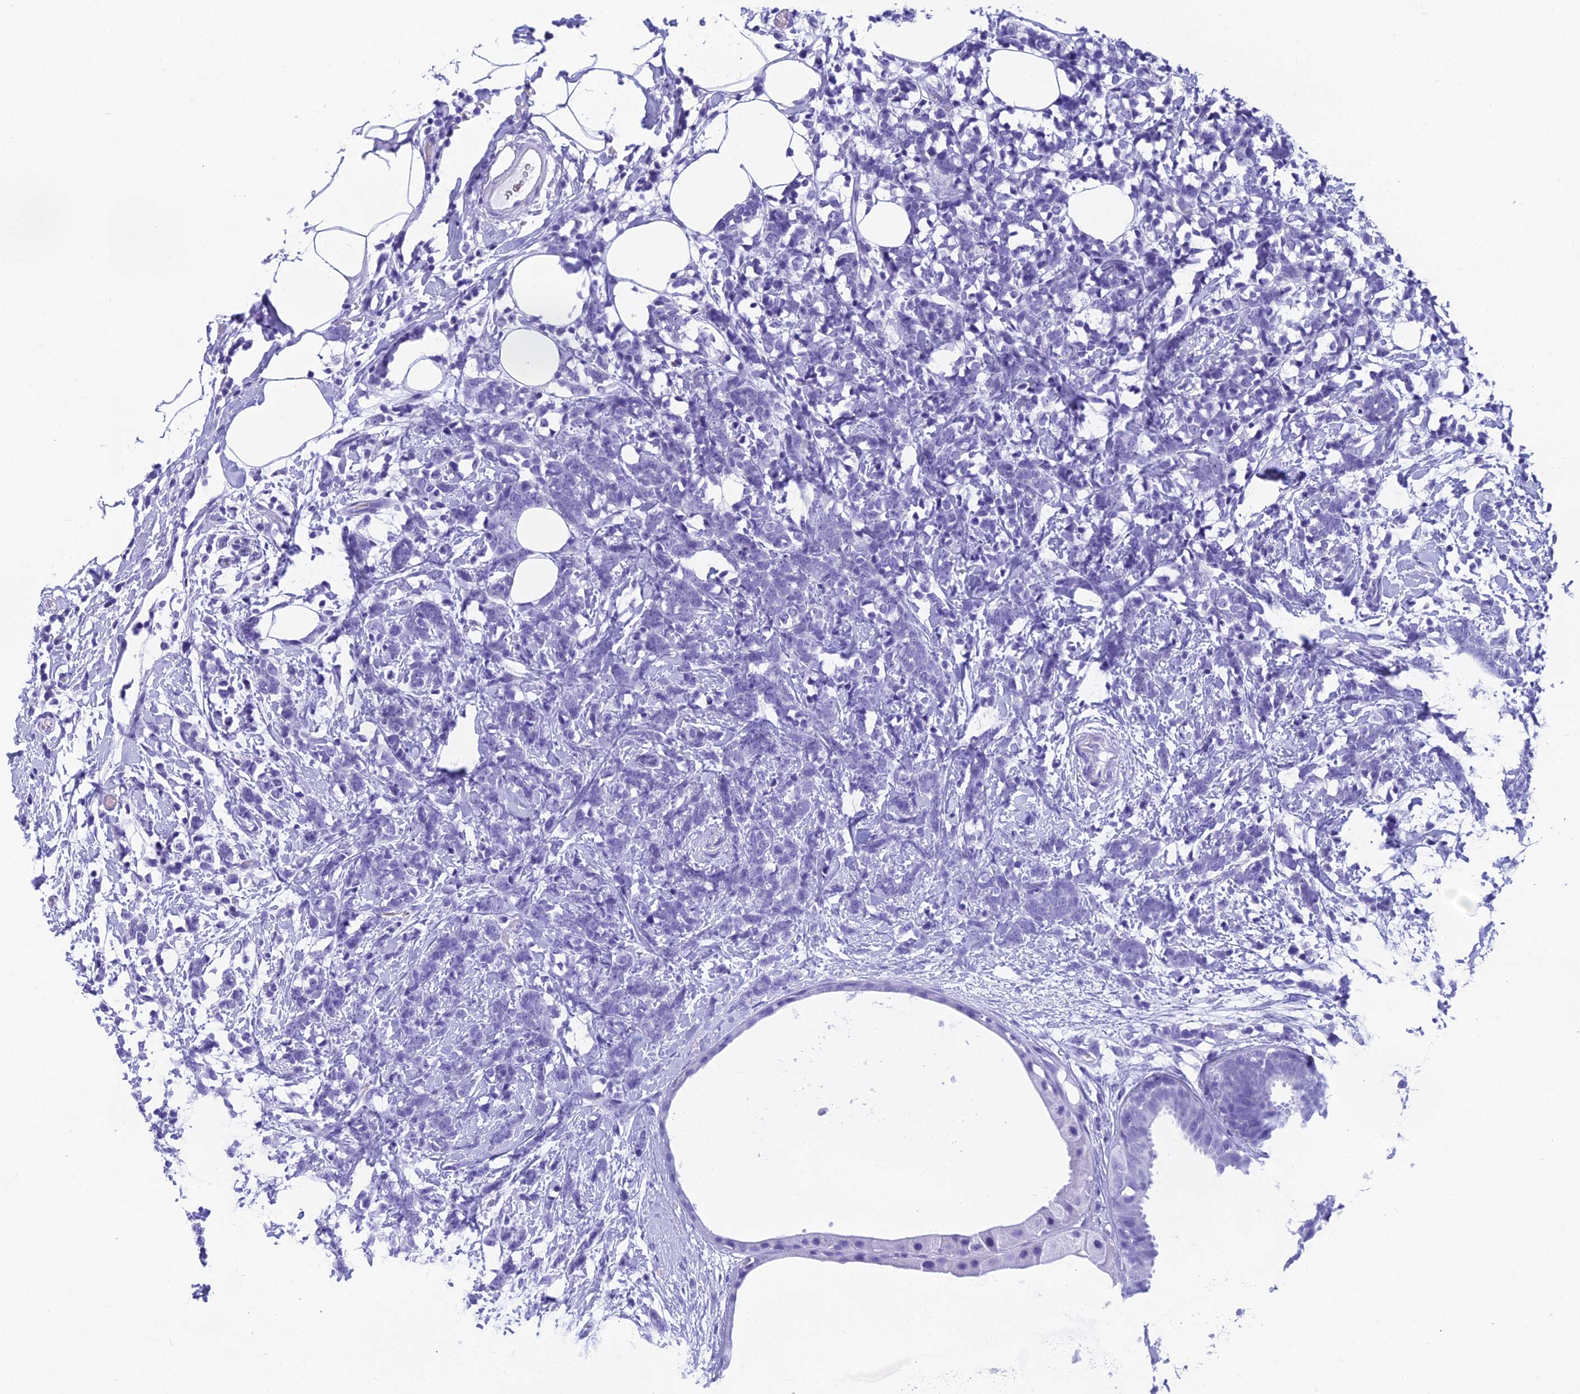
{"staining": {"intensity": "negative", "quantity": "none", "location": "none"}, "tissue": "breast cancer", "cell_type": "Tumor cells", "image_type": "cancer", "snomed": [{"axis": "morphology", "description": "Lobular carcinoma"}, {"axis": "topography", "description": "Breast"}], "caption": "There is no significant positivity in tumor cells of breast cancer (lobular carcinoma).", "gene": "GRWD1", "patient": {"sex": "female", "age": 58}}